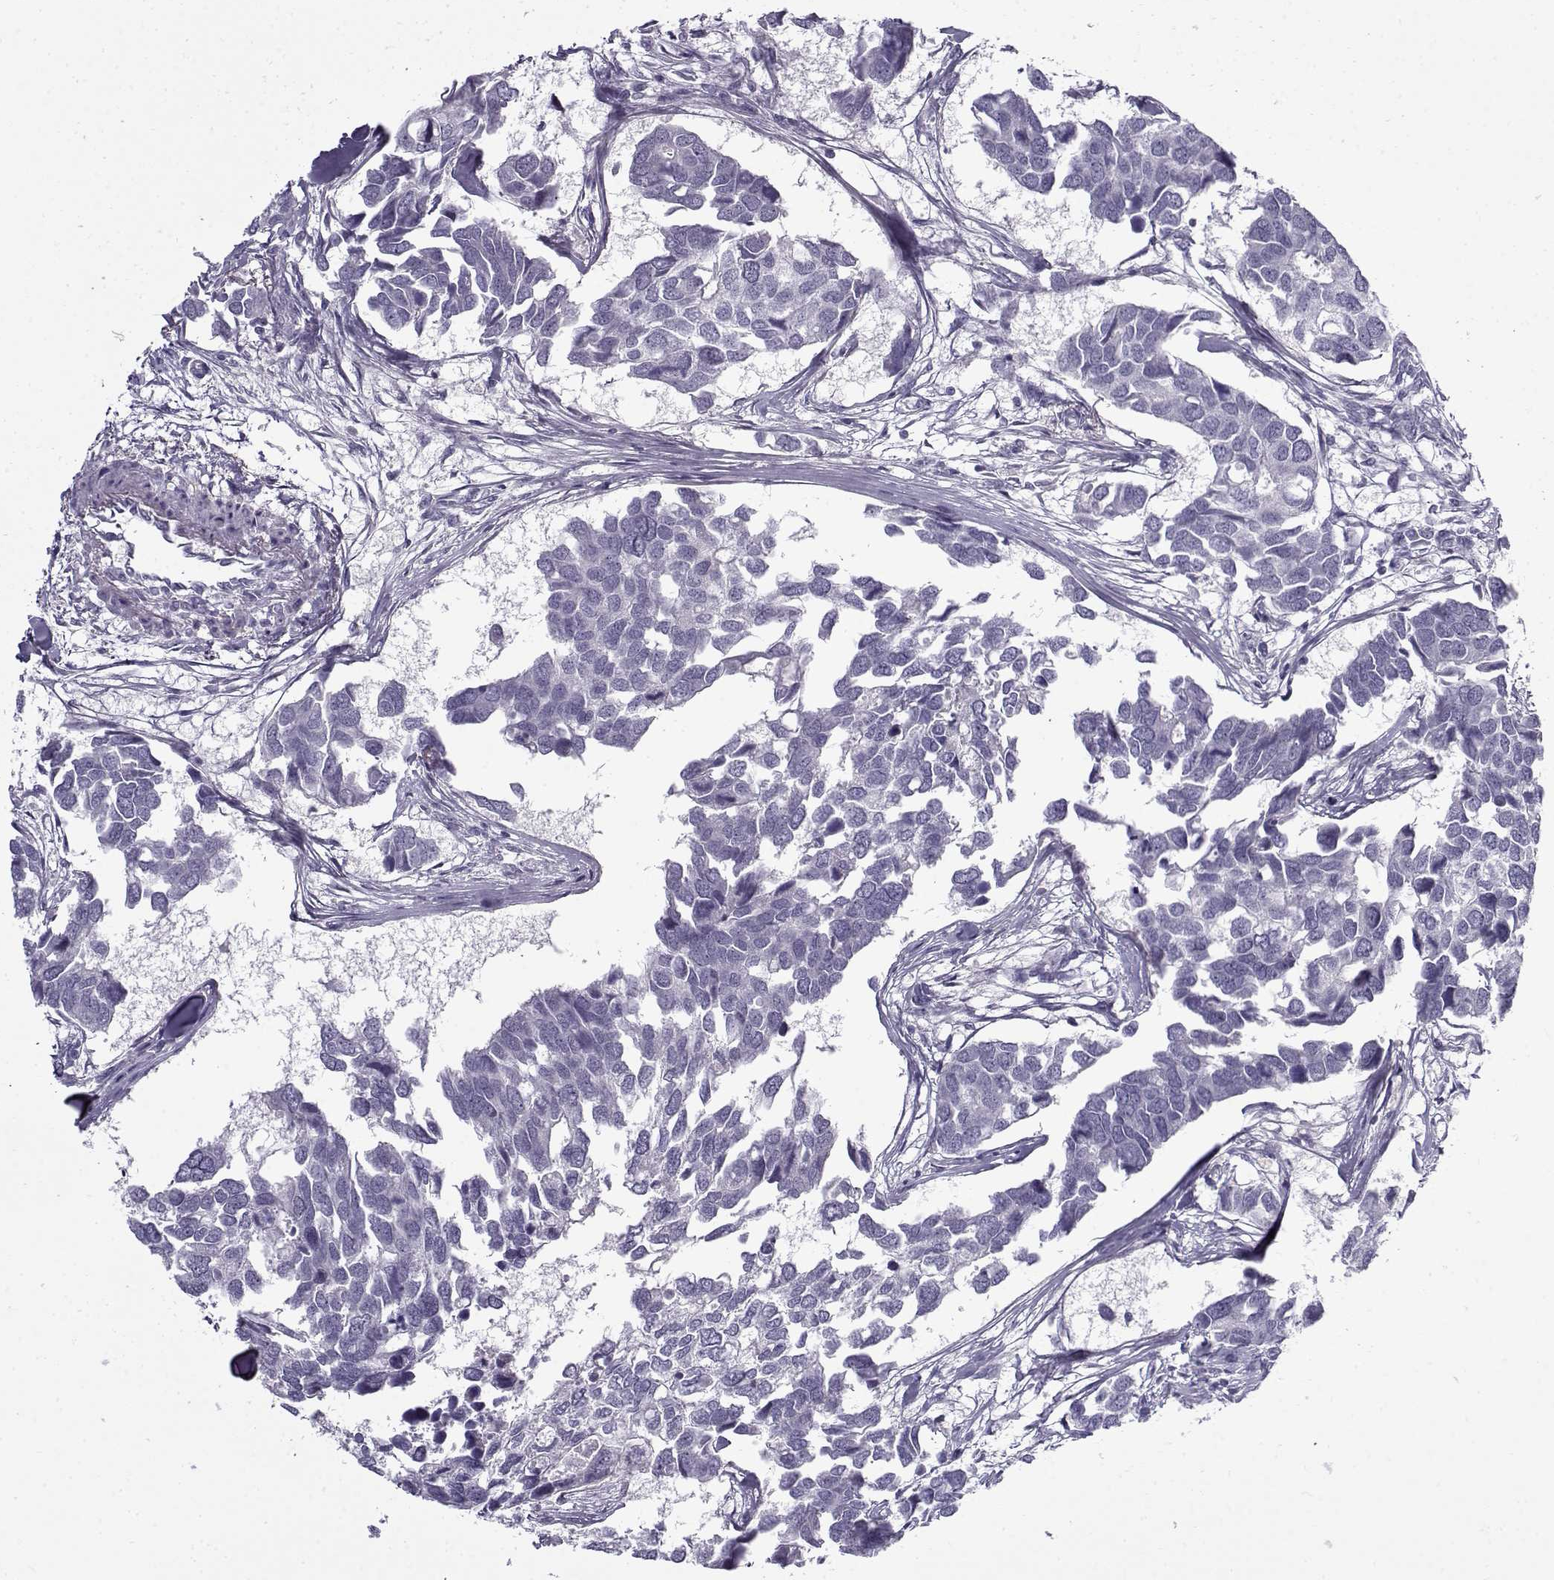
{"staining": {"intensity": "negative", "quantity": "none", "location": "none"}, "tissue": "breast cancer", "cell_type": "Tumor cells", "image_type": "cancer", "snomed": [{"axis": "morphology", "description": "Duct carcinoma"}, {"axis": "topography", "description": "Breast"}], "caption": "Immunohistochemistry (IHC) photomicrograph of neoplastic tissue: breast cancer stained with DAB (3,3'-diaminobenzidine) reveals no significant protein staining in tumor cells.", "gene": "GTSF1L", "patient": {"sex": "female", "age": 83}}